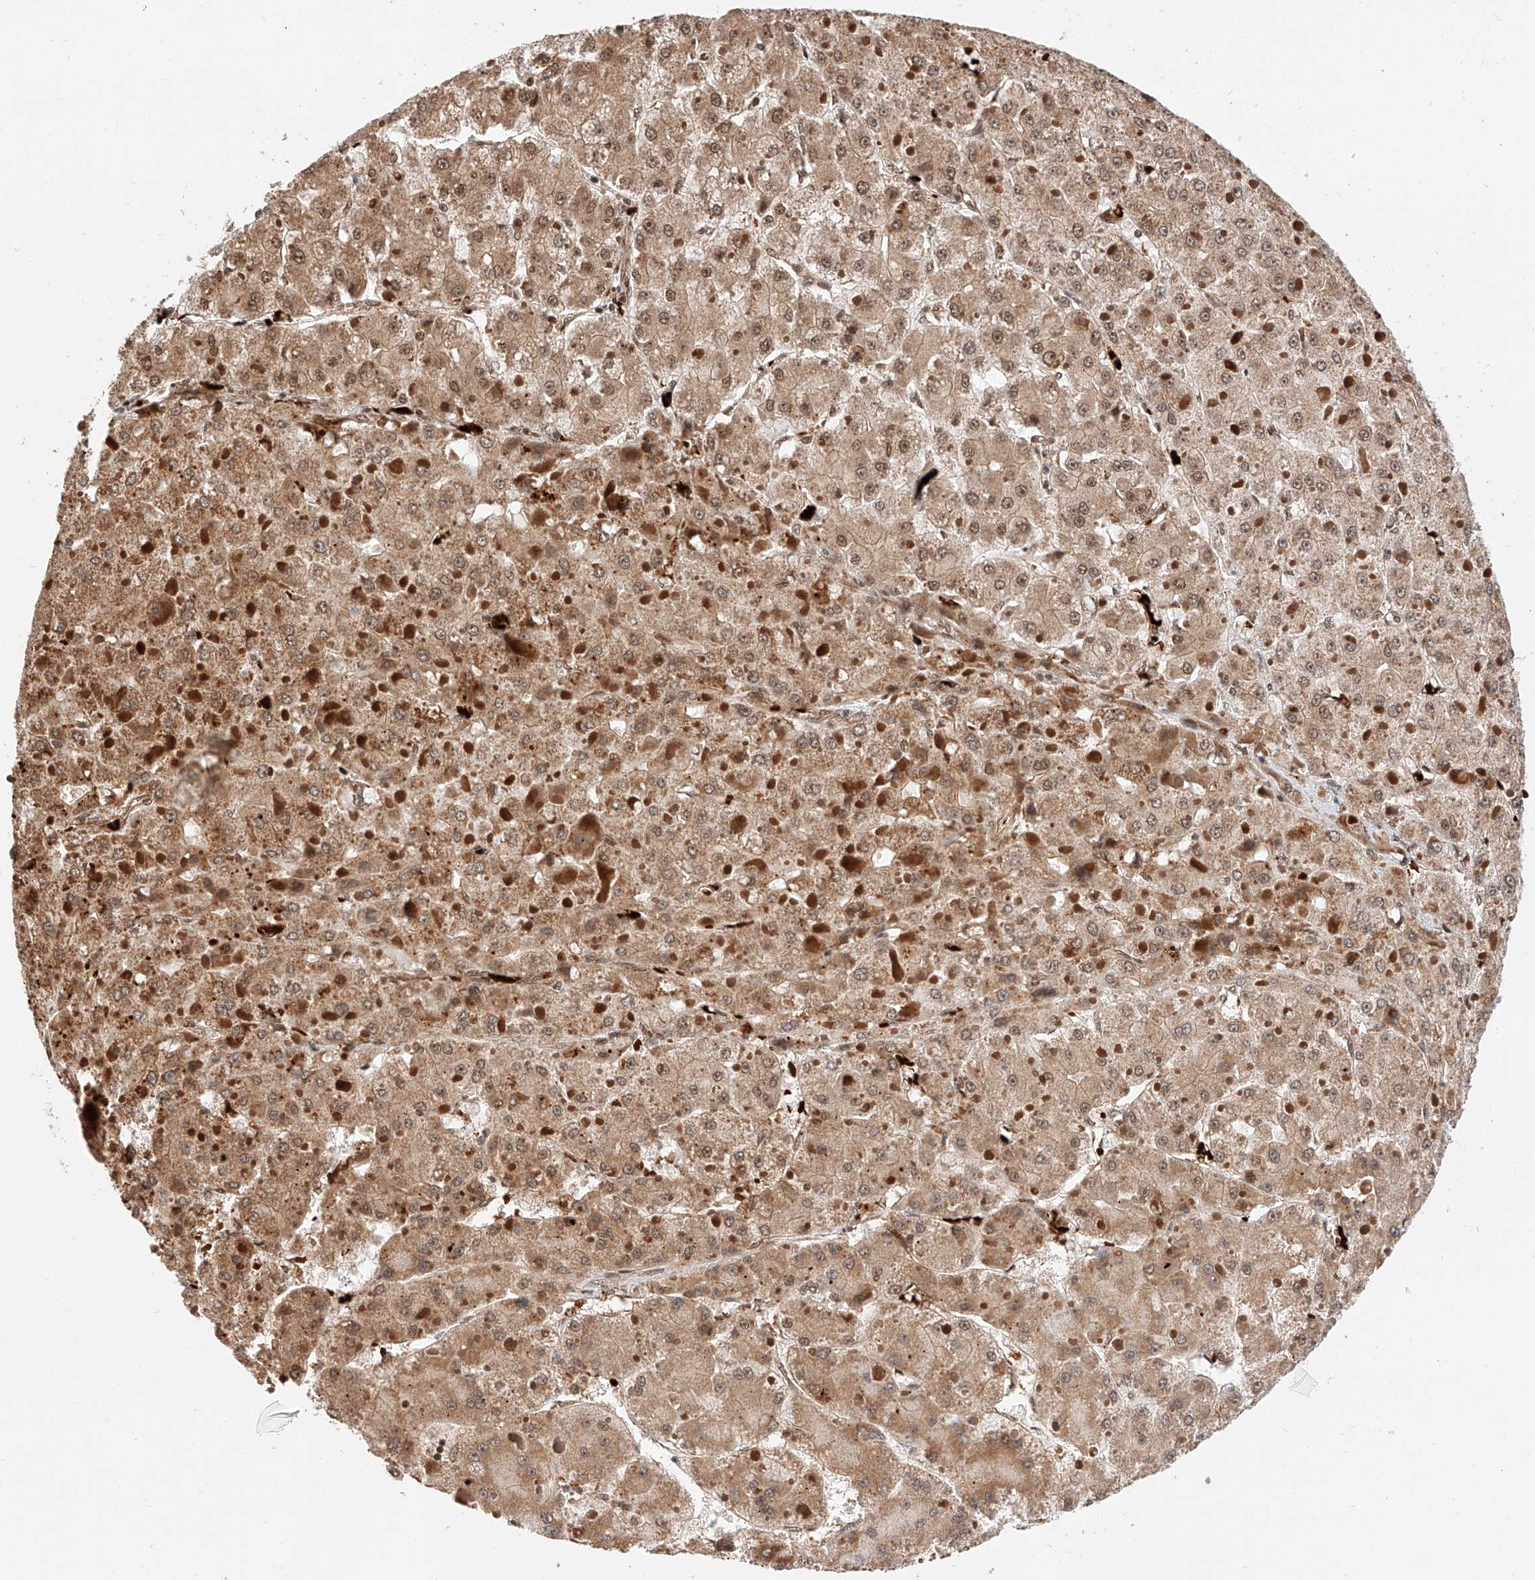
{"staining": {"intensity": "moderate", "quantity": ">75%", "location": "cytoplasmic/membranous,nuclear"}, "tissue": "liver cancer", "cell_type": "Tumor cells", "image_type": "cancer", "snomed": [{"axis": "morphology", "description": "Carcinoma, Hepatocellular, NOS"}, {"axis": "topography", "description": "Liver"}], "caption": "IHC (DAB (3,3'-diaminobenzidine)) staining of liver cancer (hepatocellular carcinoma) reveals moderate cytoplasmic/membranous and nuclear protein expression in about >75% of tumor cells.", "gene": "THTPA", "patient": {"sex": "female", "age": 73}}